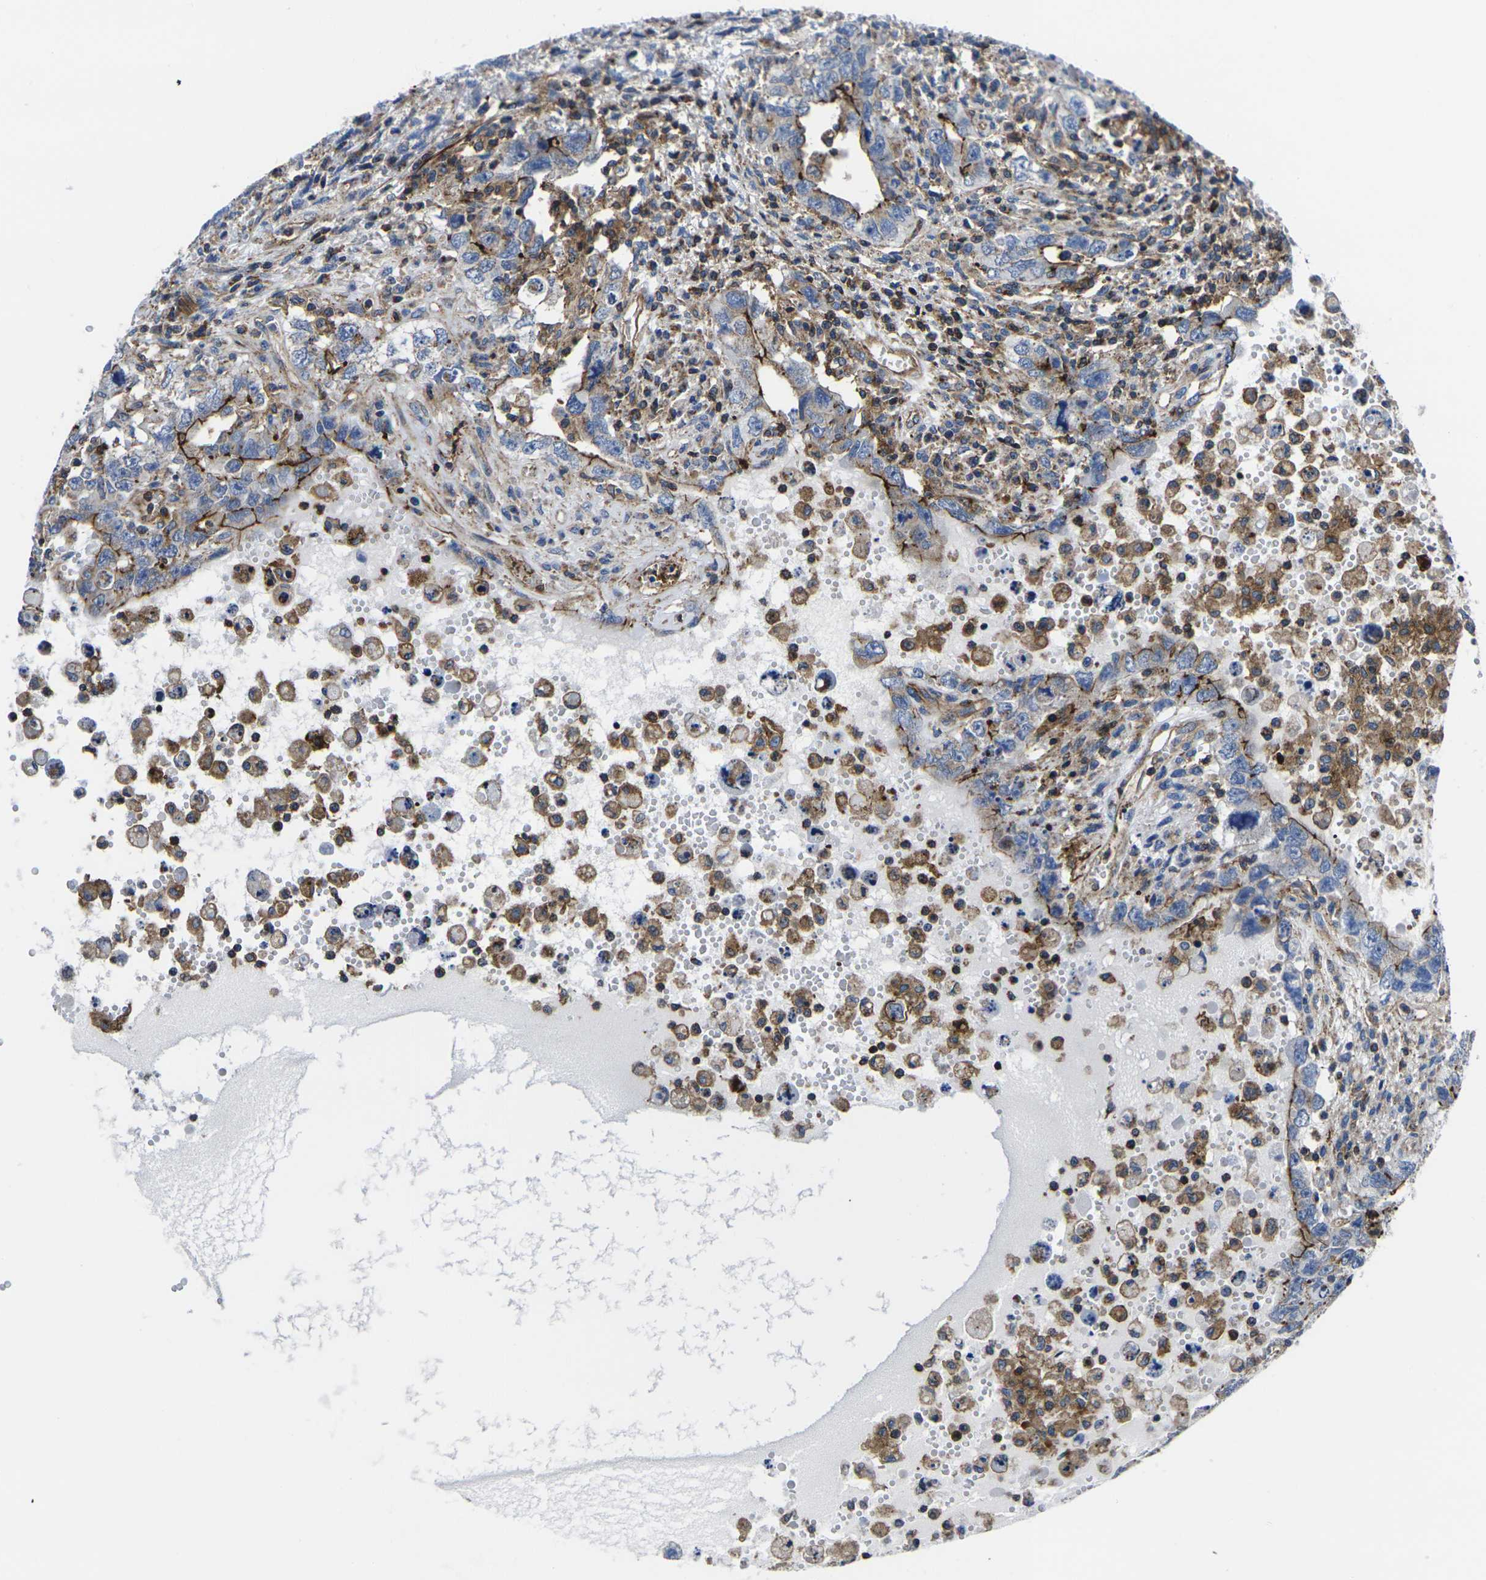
{"staining": {"intensity": "moderate", "quantity": "25%-75%", "location": "cytoplasmic/membranous"}, "tissue": "testis cancer", "cell_type": "Tumor cells", "image_type": "cancer", "snomed": [{"axis": "morphology", "description": "Carcinoma, Embryonal, NOS"}, {"axis": "topography", "description": "Testis"}], "caption": "Immunohistochemistry staining of testis embryonal carcinoma, which exhibits medium levels of moderate cytoplasmic/membranous staining in approximately 25%-75% of tumor cells indicating moderate cytoplasmic/membranous protein staining. The staining was performed using DAB (3,3'-diaminobenzidine) (brown) for protein detection and nuclei were counterstained in hematoxylin (blue).", "gene": "GPR4", "patient": {"sex": "male", "age": 26}}